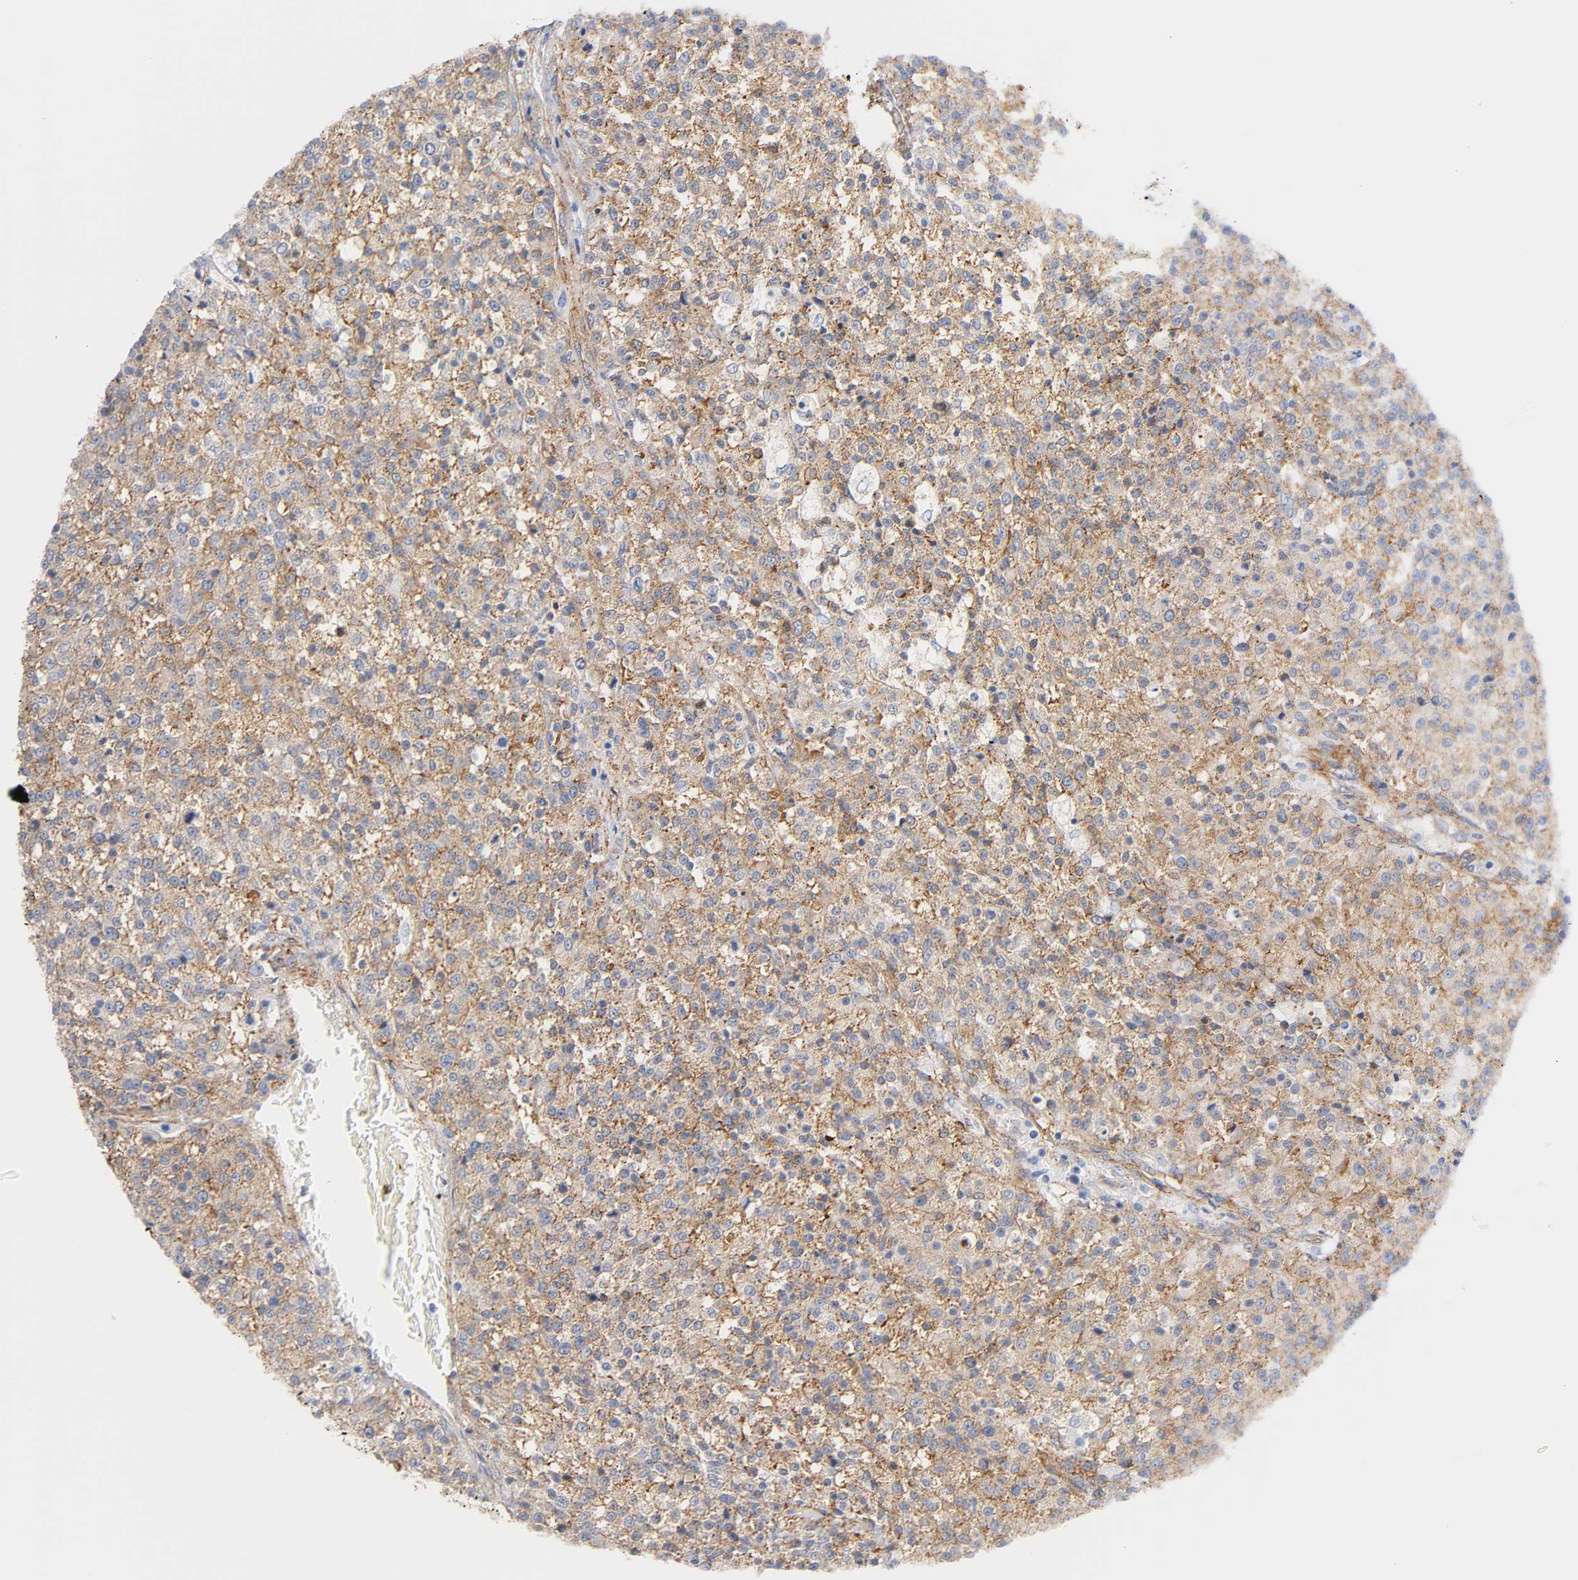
{"staining": {"intensity": "moderate", "quantity": "25%-75%", "location": "cytoplasmic/membranous"}, "tissue": "testis cancer", "cell_type": "Tumor cells", "image_type": "cancer", "snomed": [{"axis": "morphology", "description": "Seminoma, NOS"}, {"axis": "topography", "description": "Testis"}], "caption": "Testis cancer stained for a protein (brown) exhibits moderate cytoplasmic/membranous positive expression in about 25%-75% of tumor cells.", "gene": "SPTAN1", "patient": {"sex": "male", "age": 59}}